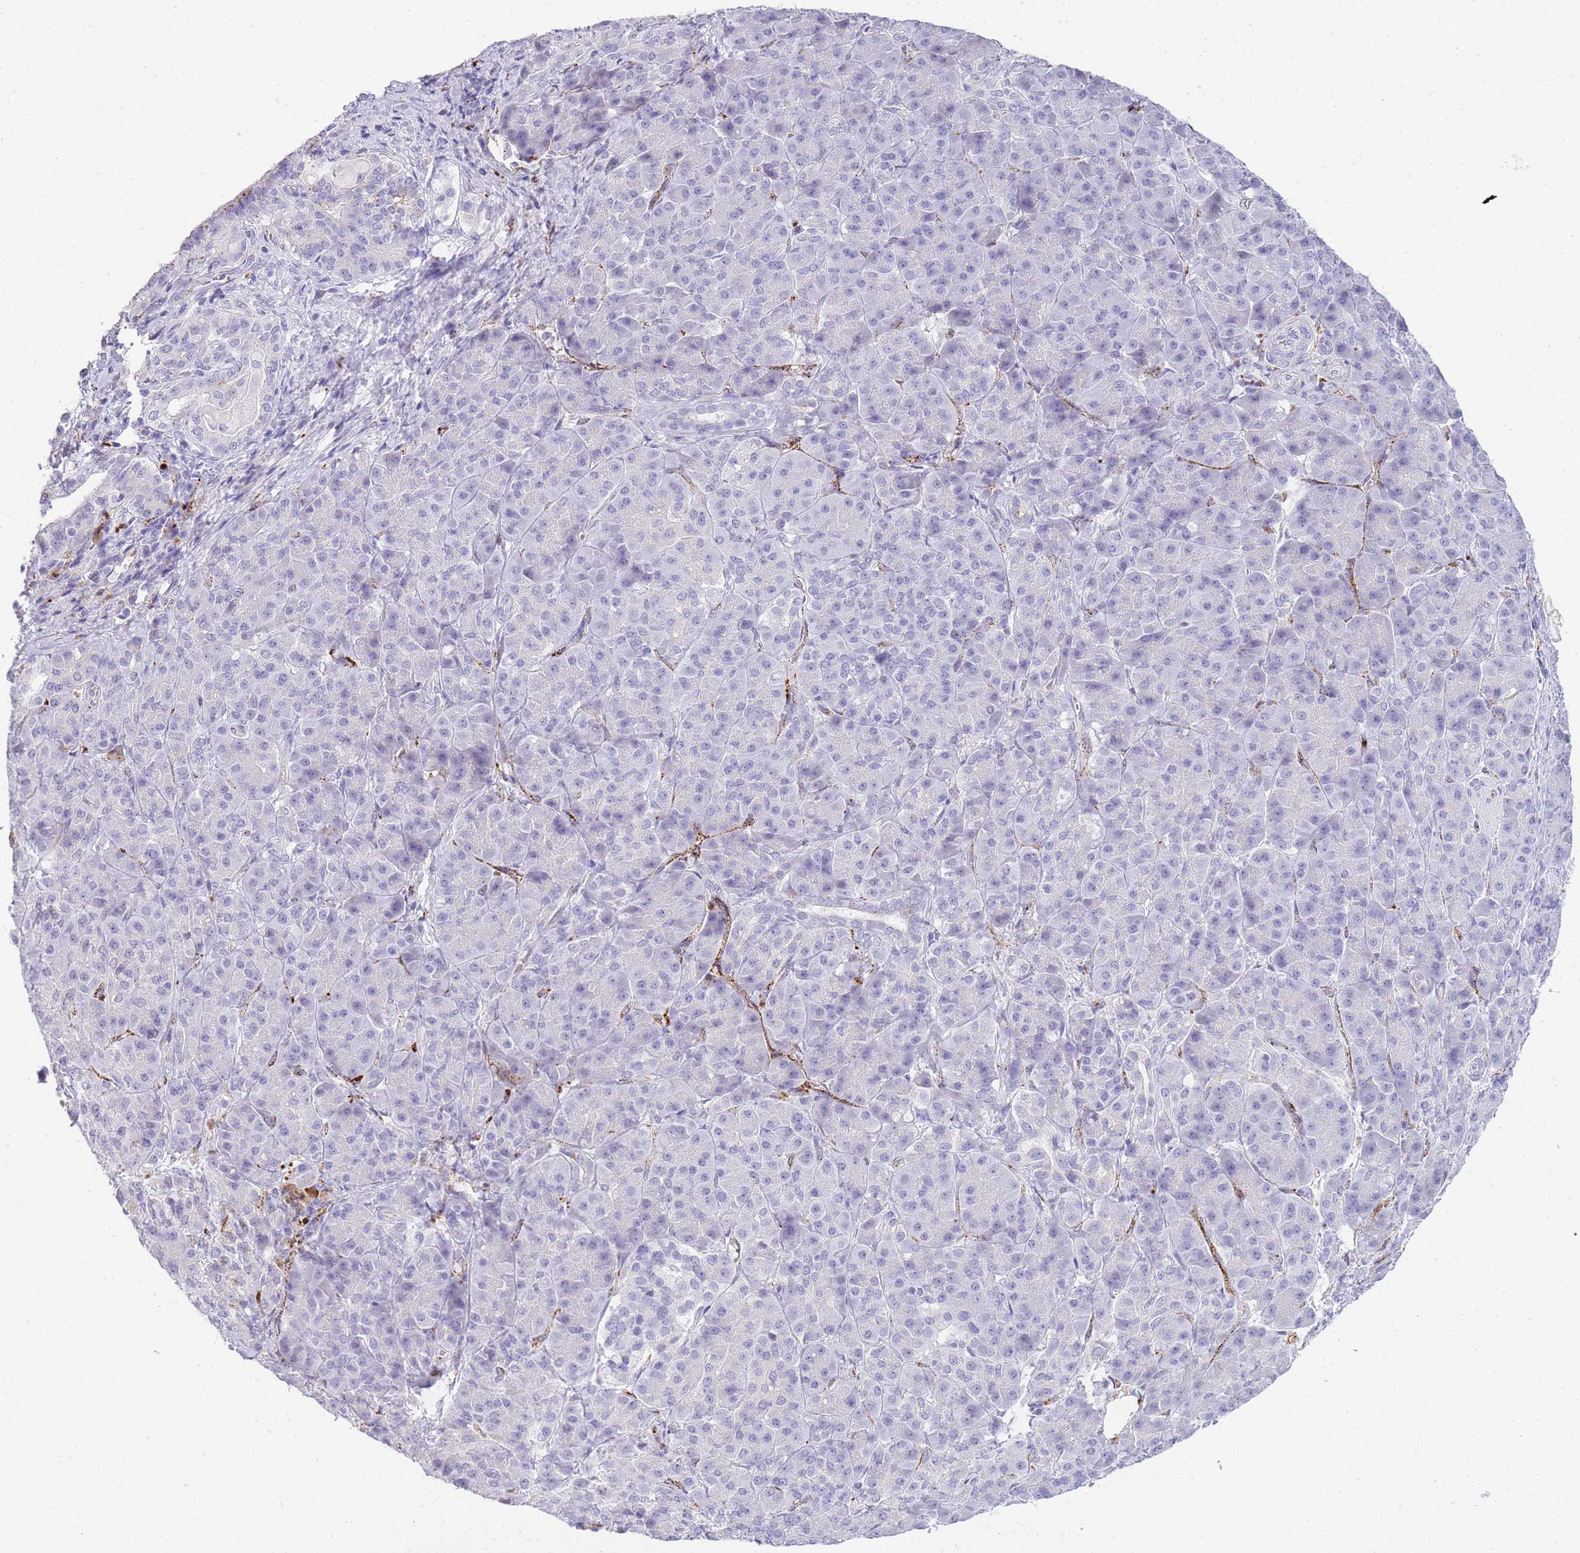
{"staining": {"intensity": "negative", "quantity": "none", "location": "none"}, "tissue": "pancreatic cancer", "cell_type": "Tumor cells", "image_type": "cancer", "snomed": [{"axis": "morphology", "description": "Adenocarcinoma, NOS"}, {"axis": "topography", "description": "Pancreas"}], "caption": "Pancreatic cancer (adenocarcinoma) was stained to show a protein in brown. There is no significant expression in tumor cells. (Stains: DAB IHC with hematoxylin counter stain, Microscopy: brightfield microscopy at high magnification).", "gene": "RHO", "patient": {"sex": "male", "age": 57}}